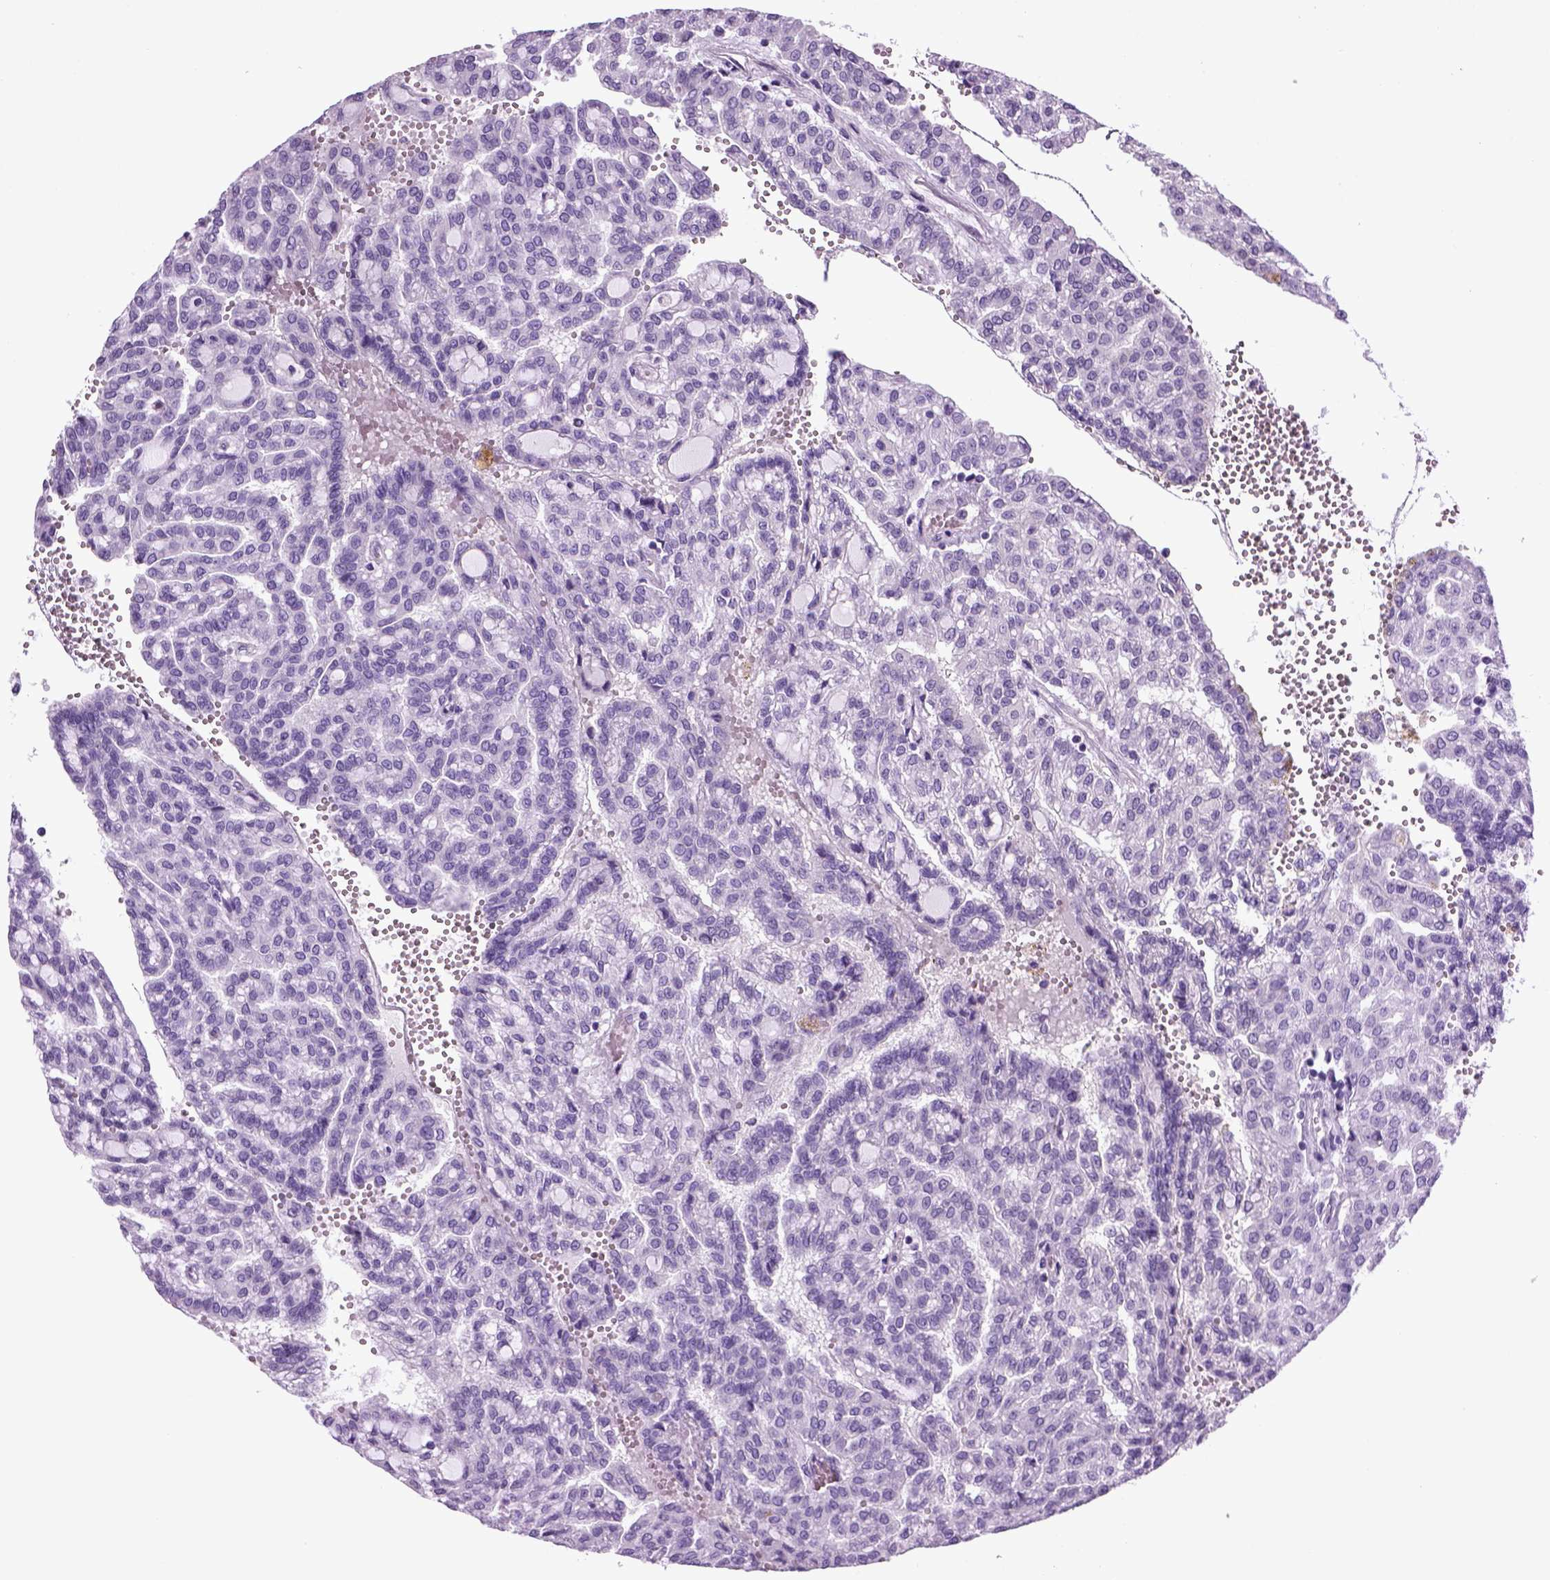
{"staining": {"intensity": "negative", "quantity": "none", "location": "none"}, "tissue": "renal cancer", "cell_type": "Tumor cells", "image_type": "cancer", "snomed": [{"axis": "morphology", "description": "Adenocarcinoma, NOS"}, {"axis": "topography", "description": "Kidney"}], "caption": "Image shows no protein staining in tumor cells of adenocarcinoma (renal) tissue.", "gene": "HMCN2", "patient": {"sex": "male", "age": 63}}